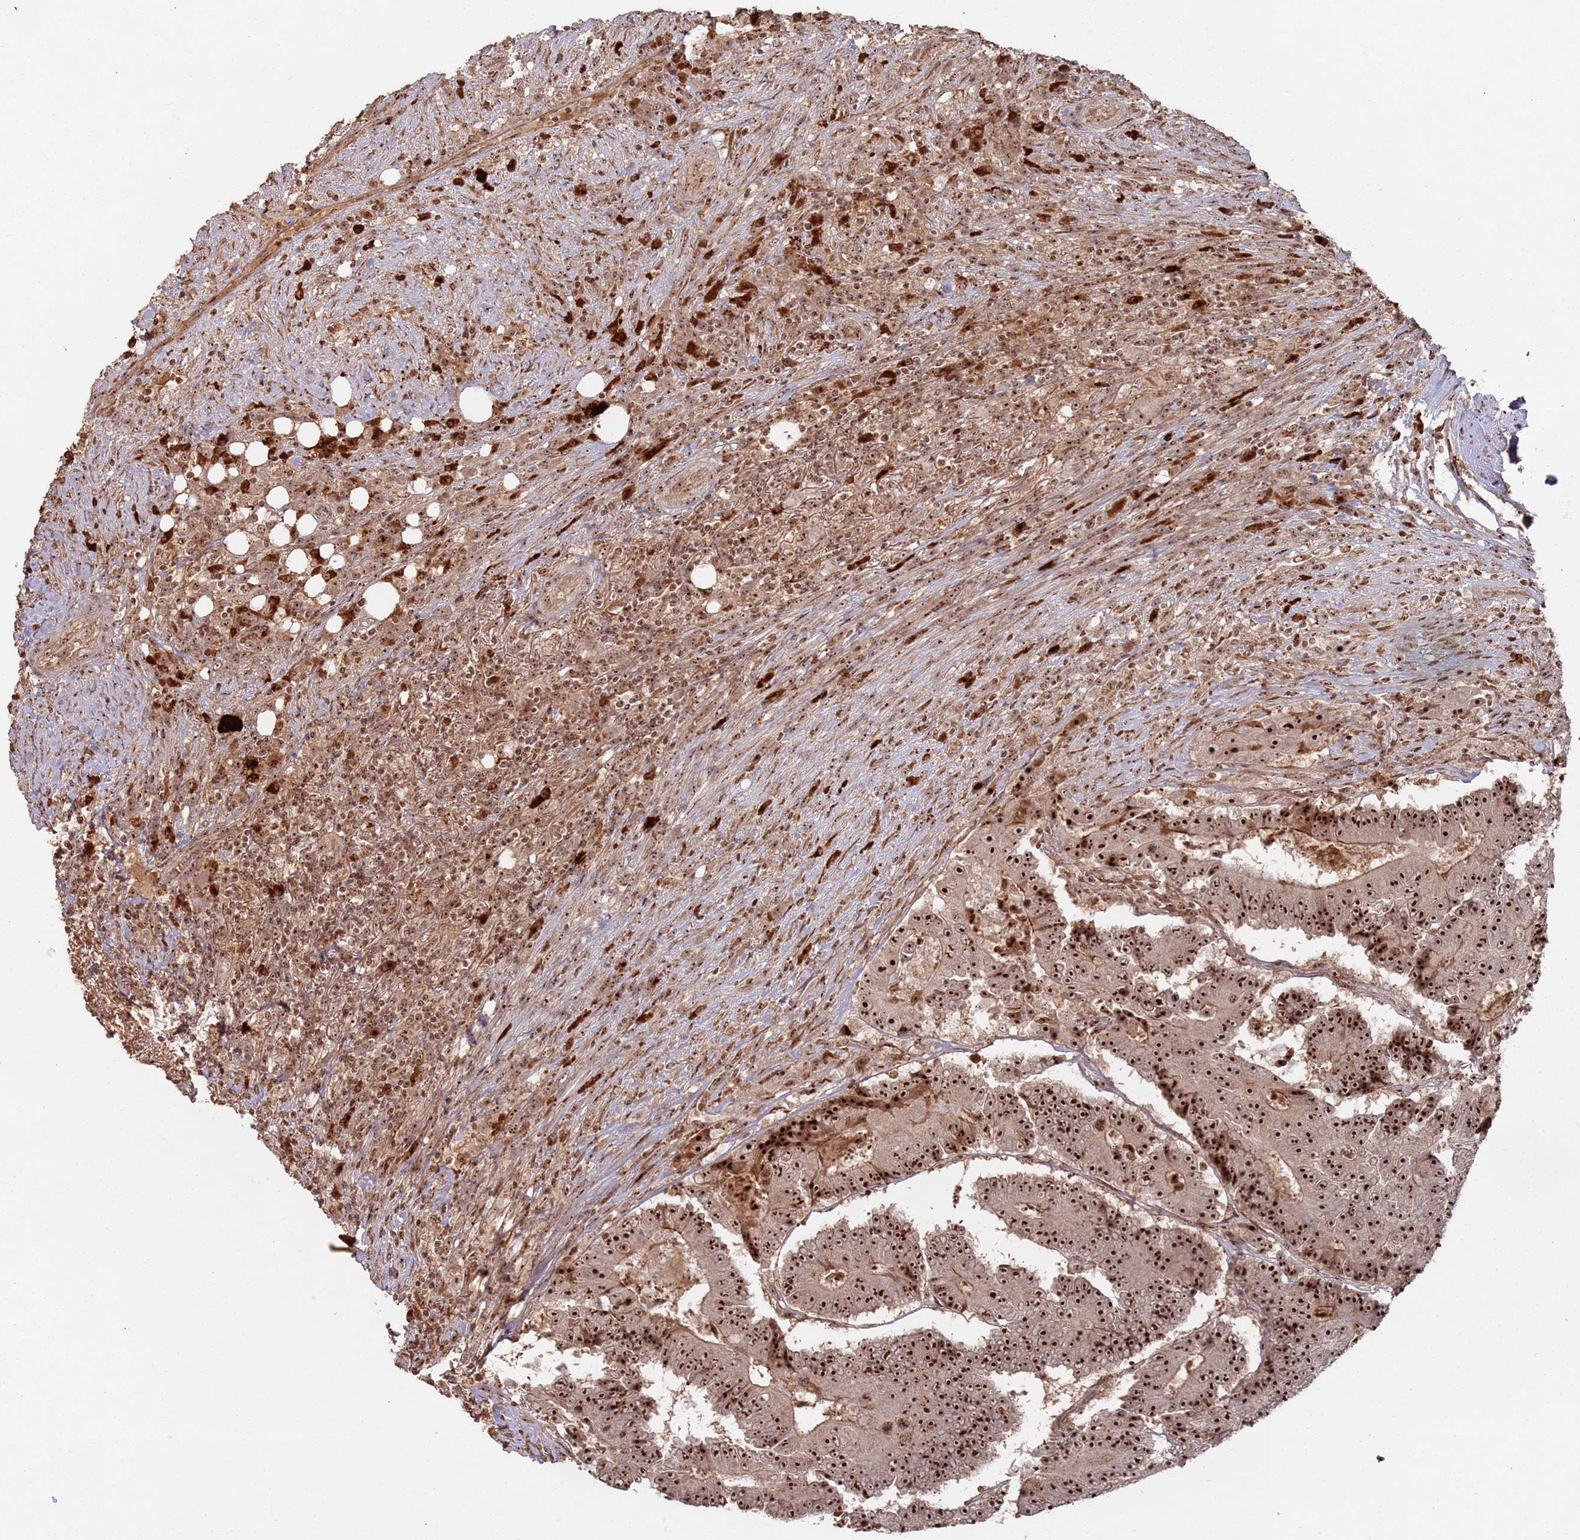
{"staining": {"intensity": "strong", "quantity": ">75%", "location": "nuclear"}, "tissue": "colorectal cancer", "cell_type": "Tumor cells", "image_type": "cancer", "snomed": [{"axis": "morphology", "description": "Adenocarcinoma, NOS"}, {"axis": "topography", "description": "Colon"}], "caption": "A high amount of strong nuclear positivity is present in approximately >75% of tumor cells in colorectal cancer tissue.", "gene": "UTP11", "patient": {"sex": "male", "age": 83}}